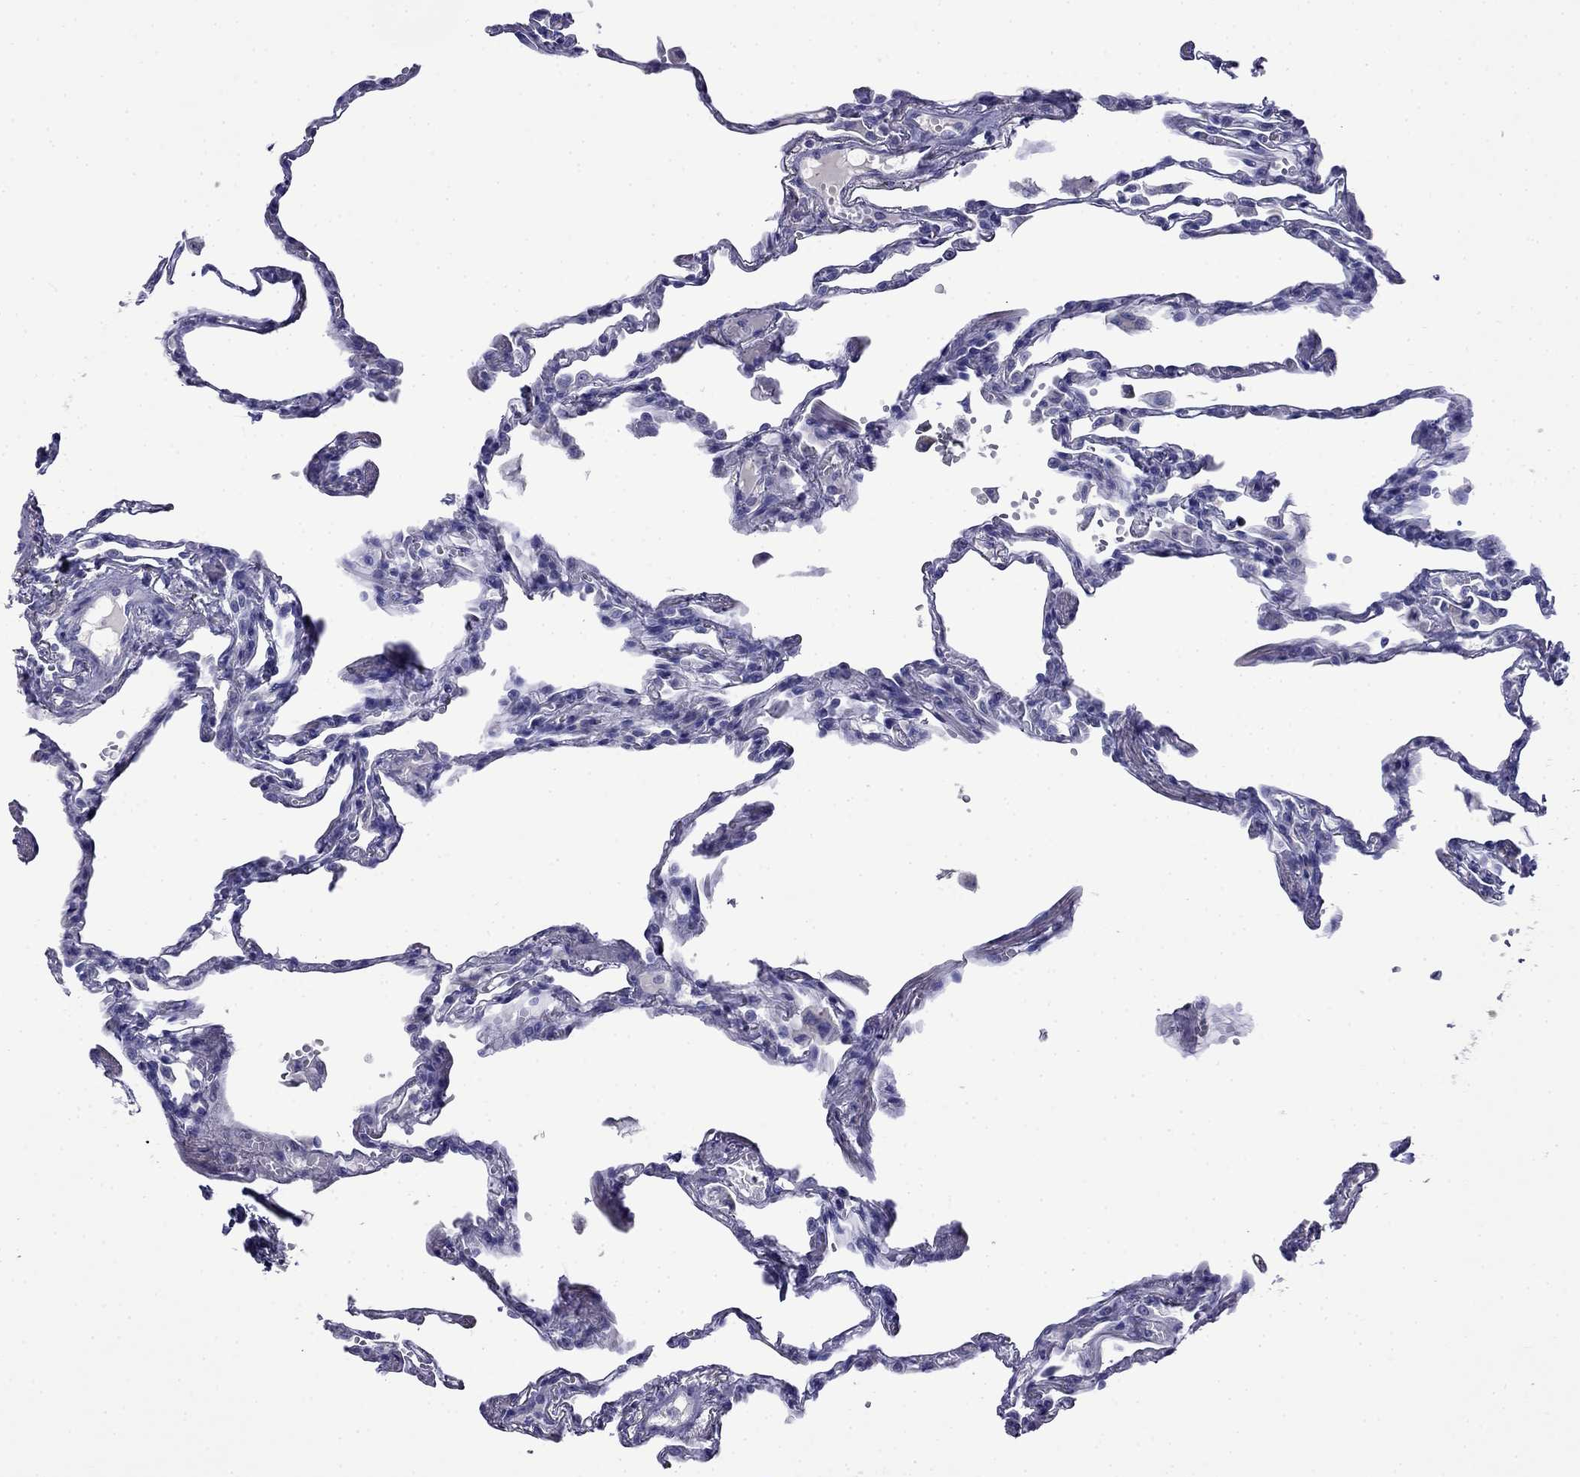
{"staining": {"intensity": "negative", "quantity": "none", "location": "none"}, "tissue": "lung", "cell_type": "Alveolar cells", "image_type": "normal", "snomed": [{"axis": "morphology", "description": "Normal tissue, NOS"}, {"axis": "topography", "description": "Lung"}], "caption": "A high-resolution photomicrograph shows IHC staining of unremarkable lung, which reveals no significant expression in alveolar cells.", "gene": "MYO15A", "patient": {"sex": "male", "age": 78}}